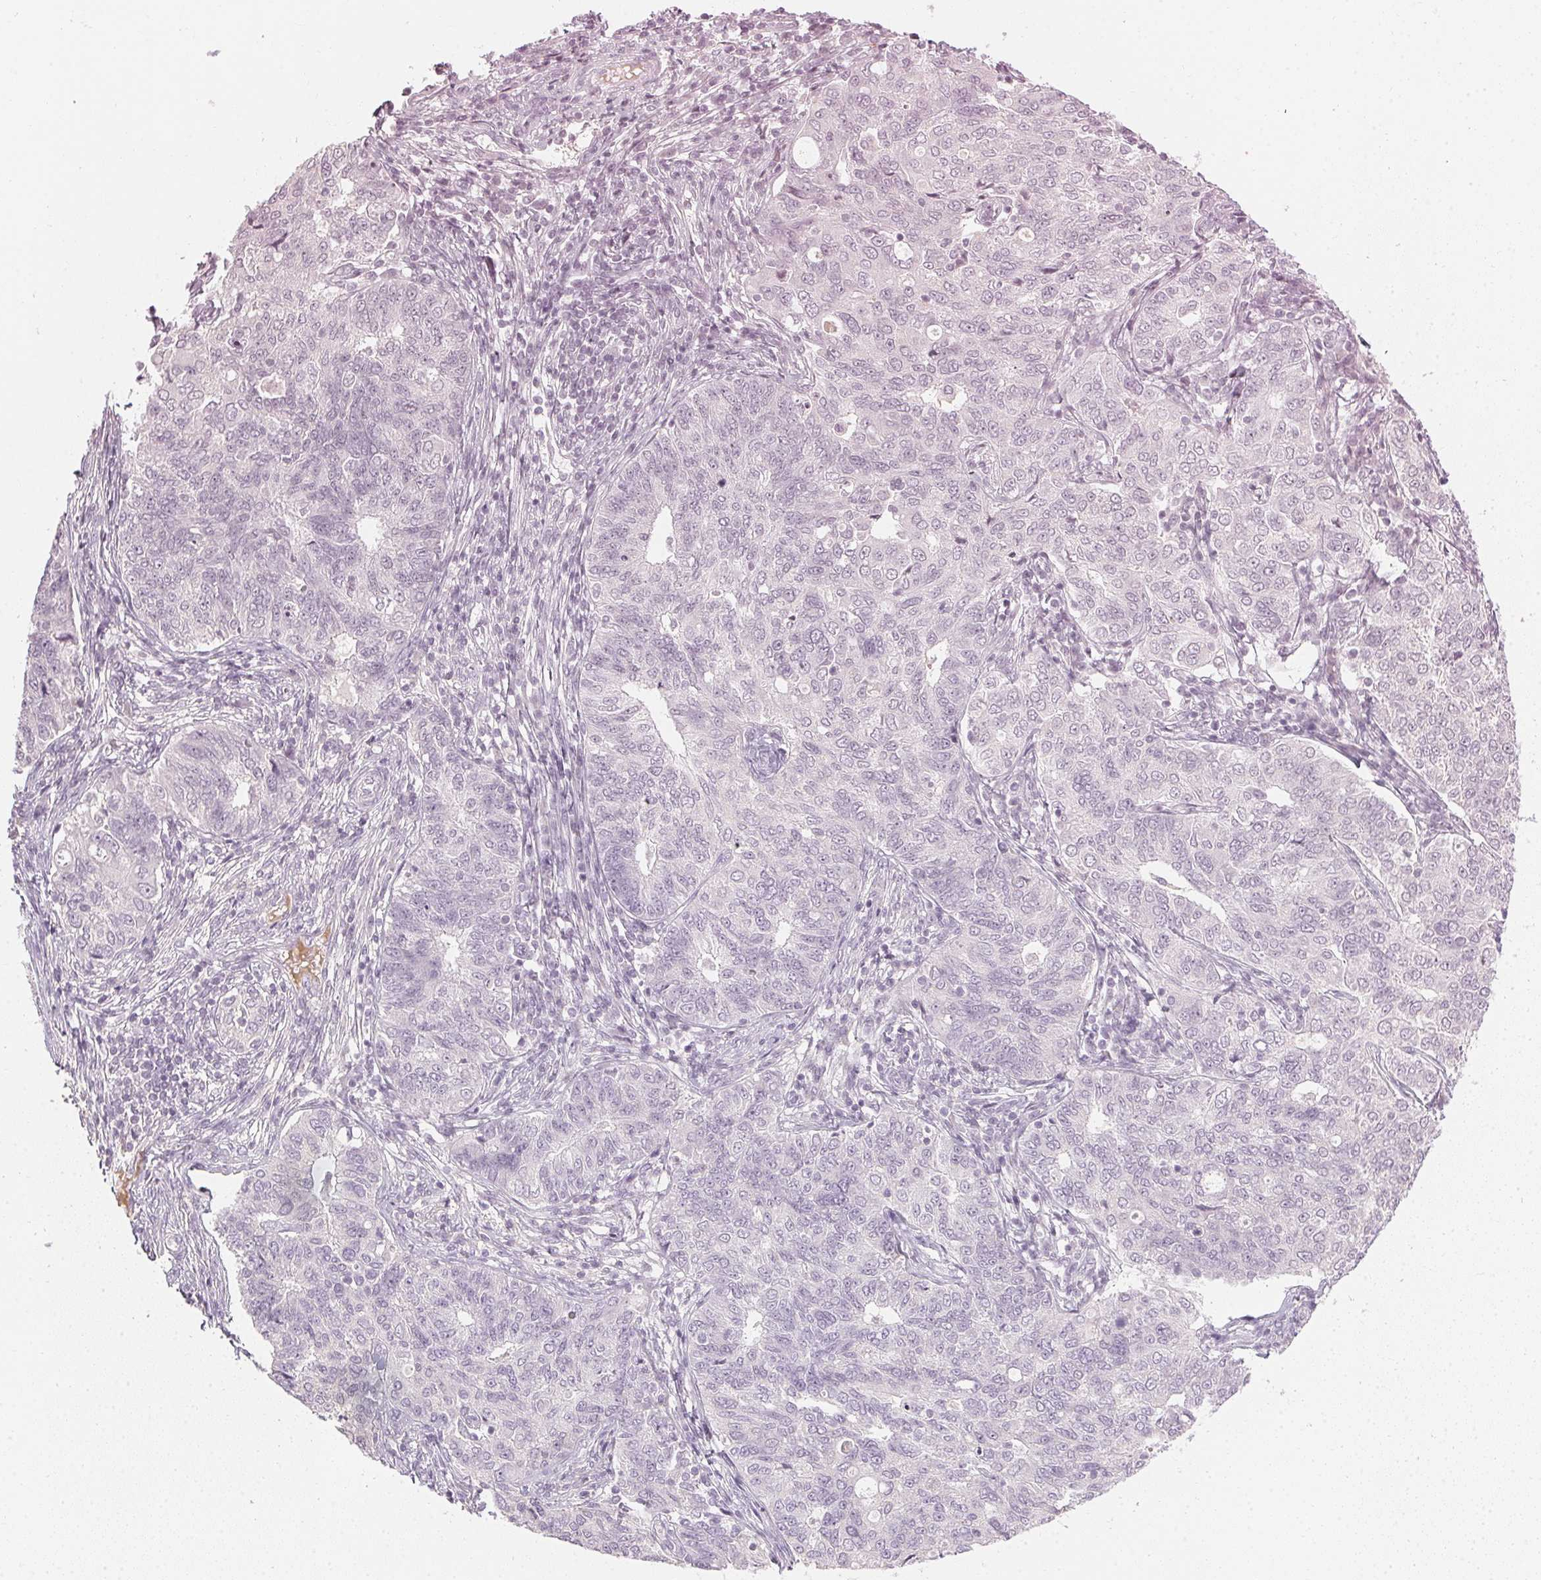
{"staining": {"intensity": "negative", "quantity": "none", "location": "none"}, "tissue": "endometrial cancer", "cell_type": "Tumor cells", "image_type": "cancer", "snomed": [{"axis": "morphology", "description": "Adenocarcinoma, NOS"}, {"axis": "topography", "description": "Endometrium"}], "caption": "There is no significant staining in tumor cells of endometrial cancer.", "gene": "TMEM72", "patient": {"sex": "female", "age": 43}}